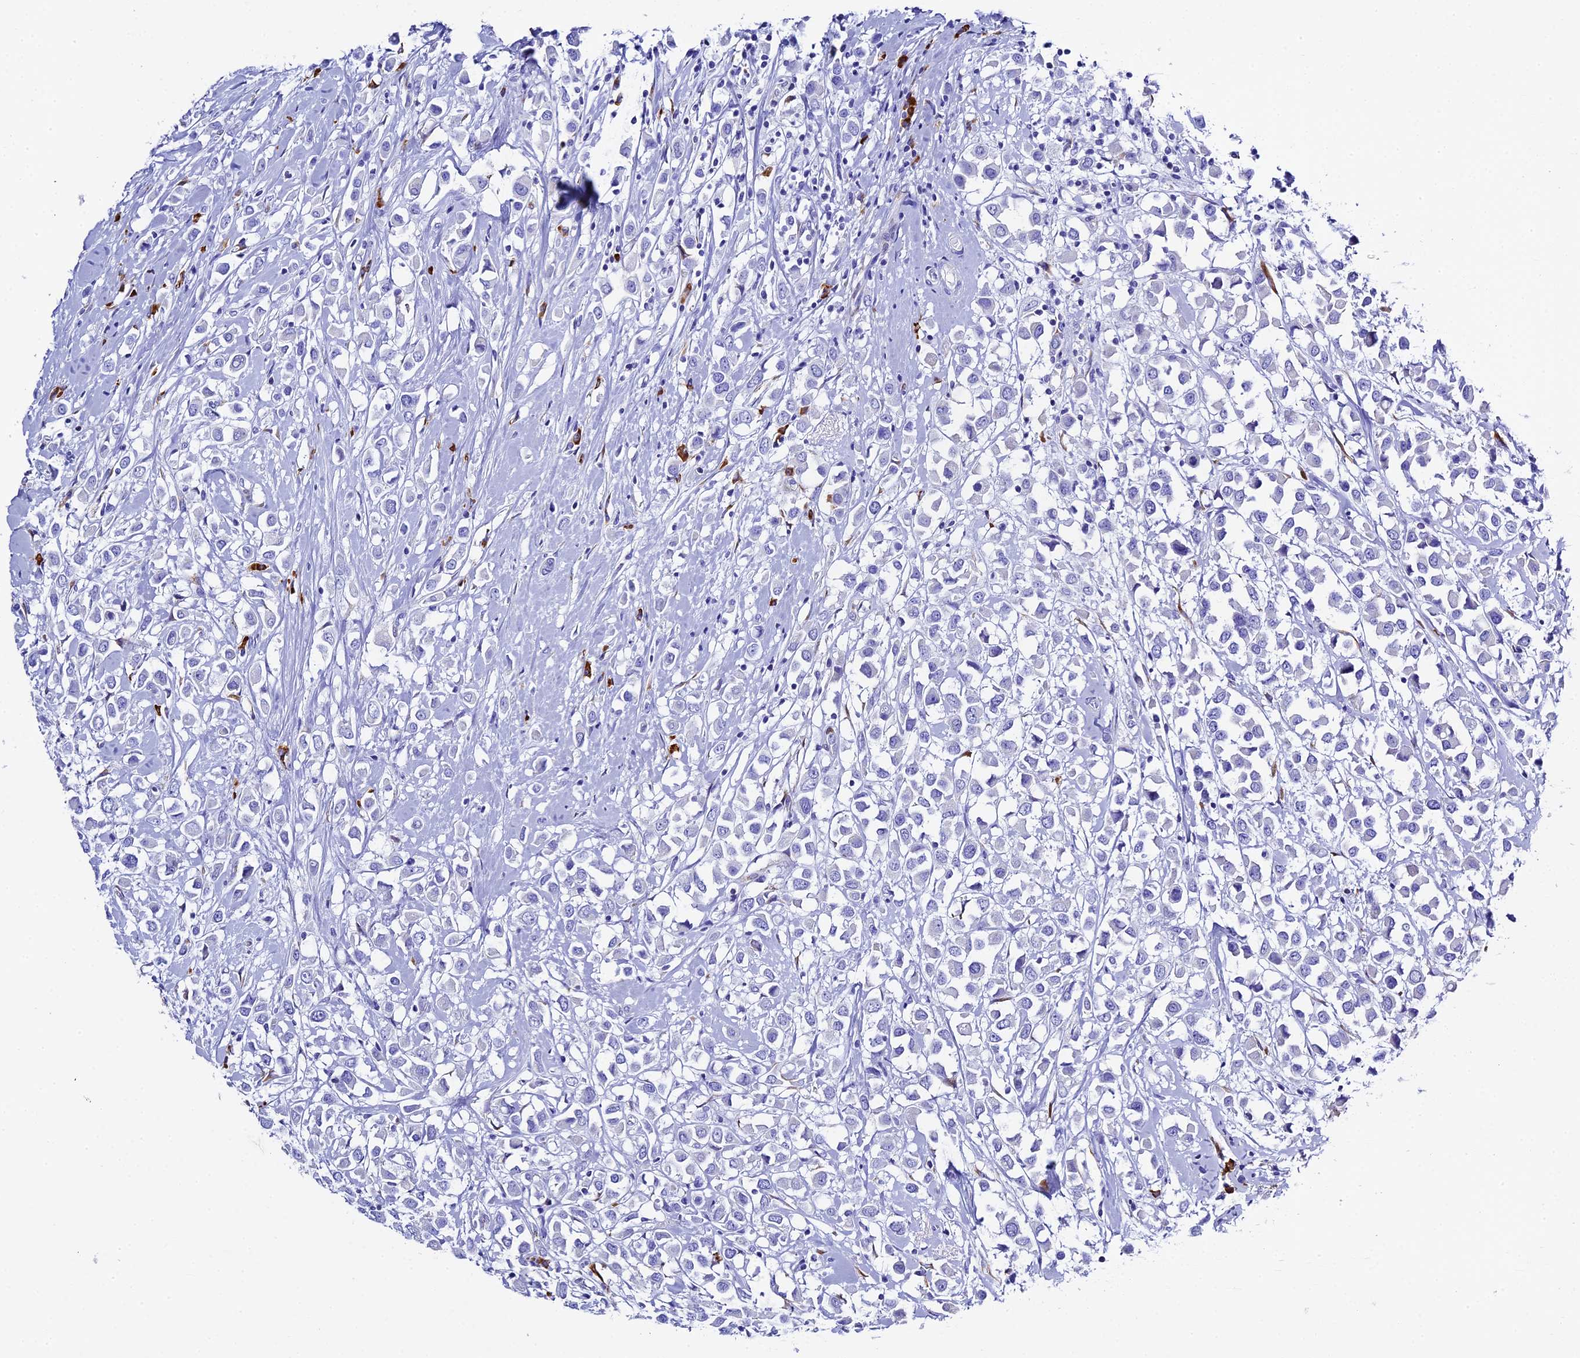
{"staining": {"intensity": "negative", "quantity": "none", "location": "none"}, "tissue": "breast cancer", "cell_type": "Tumor cells", "image_type": "cancer", "snomed": [{"axis": "morphology", "description": "Duct carcinoma"}, {"axis": "topography", "description": "Breast"}], "caption": "Breast cancer was stained to show a protein in brown. There is no significant positivity in tumor cells.", "gene": "FKBP11", "patient": {"sex": "female", "age": 87}}